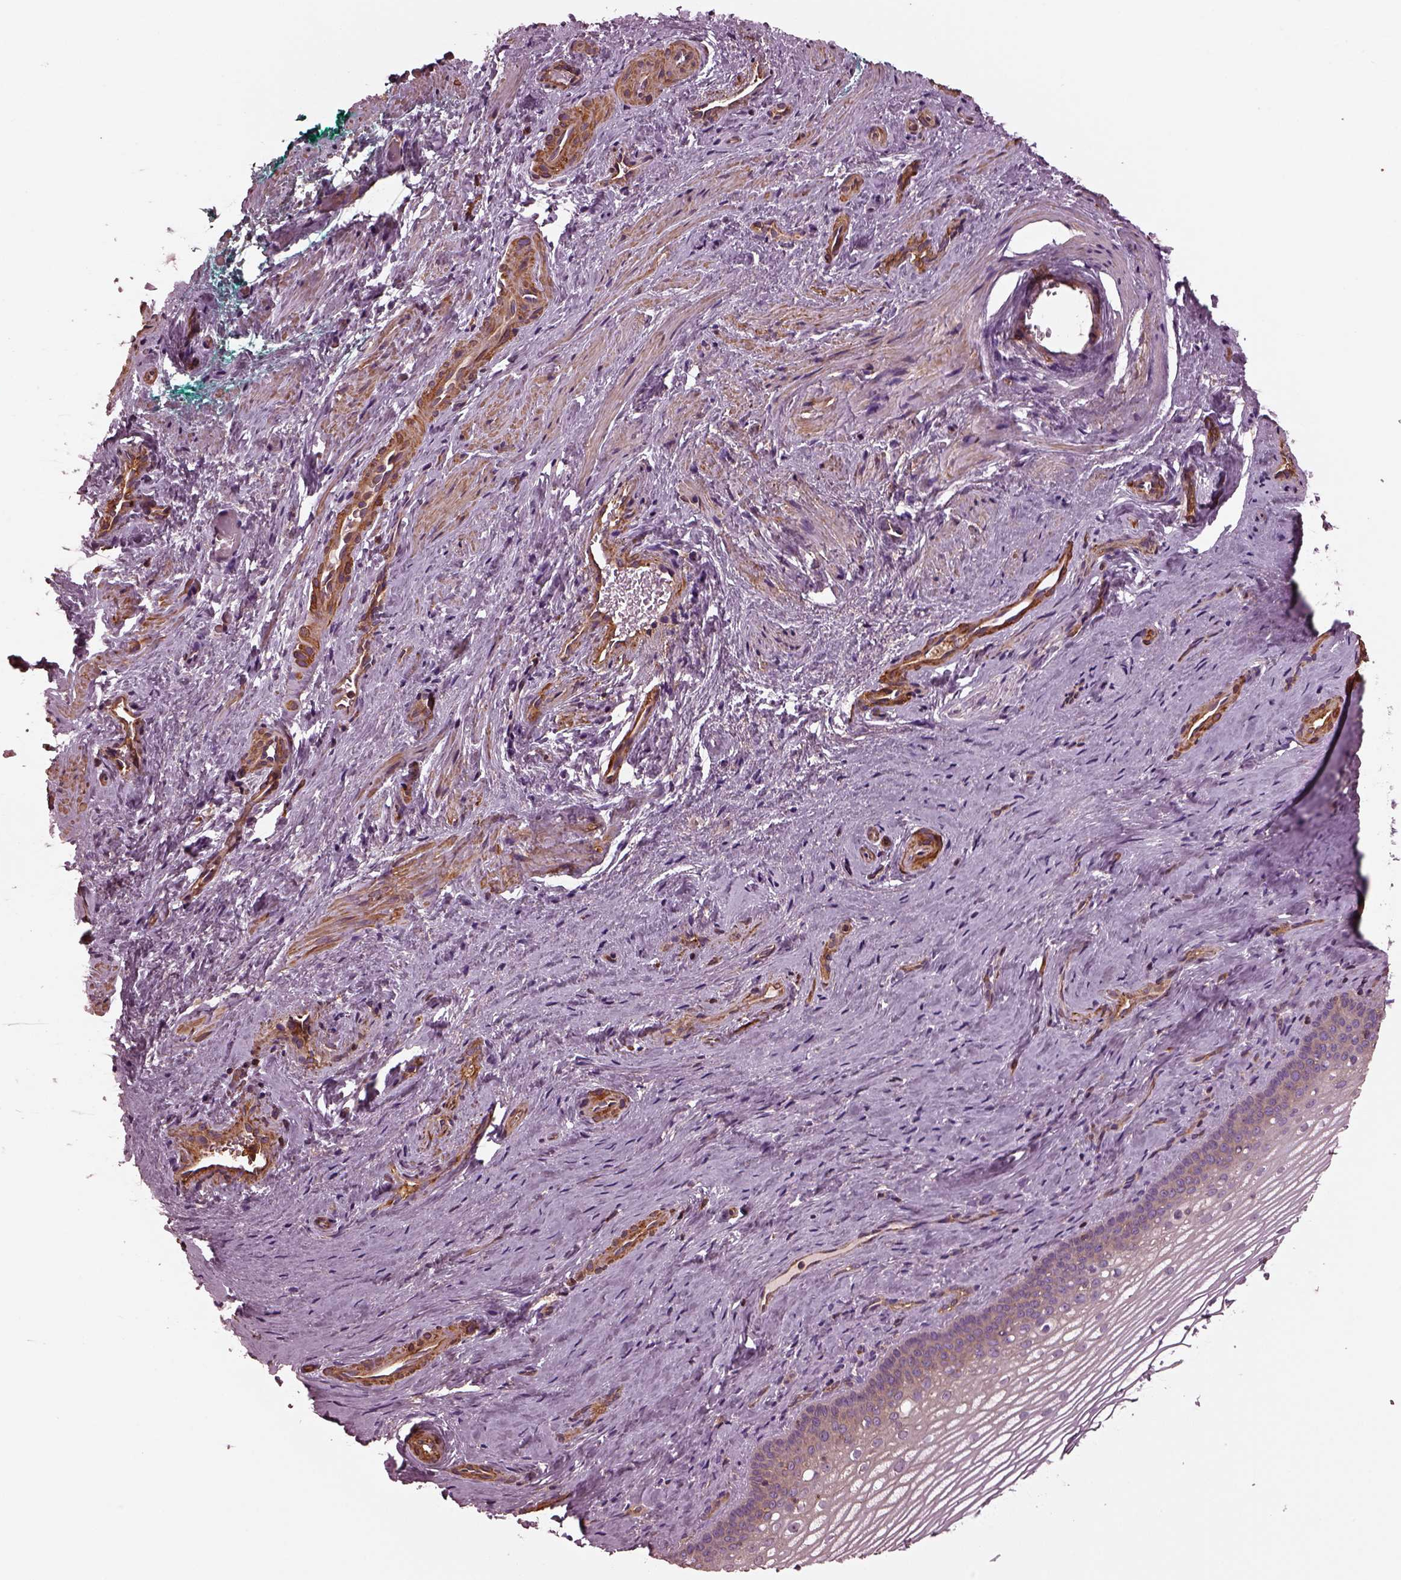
{"staining": {"intensity": "weak", "quantity": "25%-75%", "location": "cytoplasmic/membranous"}, "tissue": "vagina", "cell_type": "Squamous epithelial cells", "image_type": "normal", "snomed": [{"axis": "morphology", "description": "Normal tissue, NOS"}, {"axis": "topography", "description": "Vagina"}], "caption": "This image displays IHC staining of normal human vagina, with low weak cytoplasmic/membranous positivity in approximately 25%-75% of squamous epithelial cells.", "gene": "MYL1", "patient": {"sex": "female", "age": 44}}